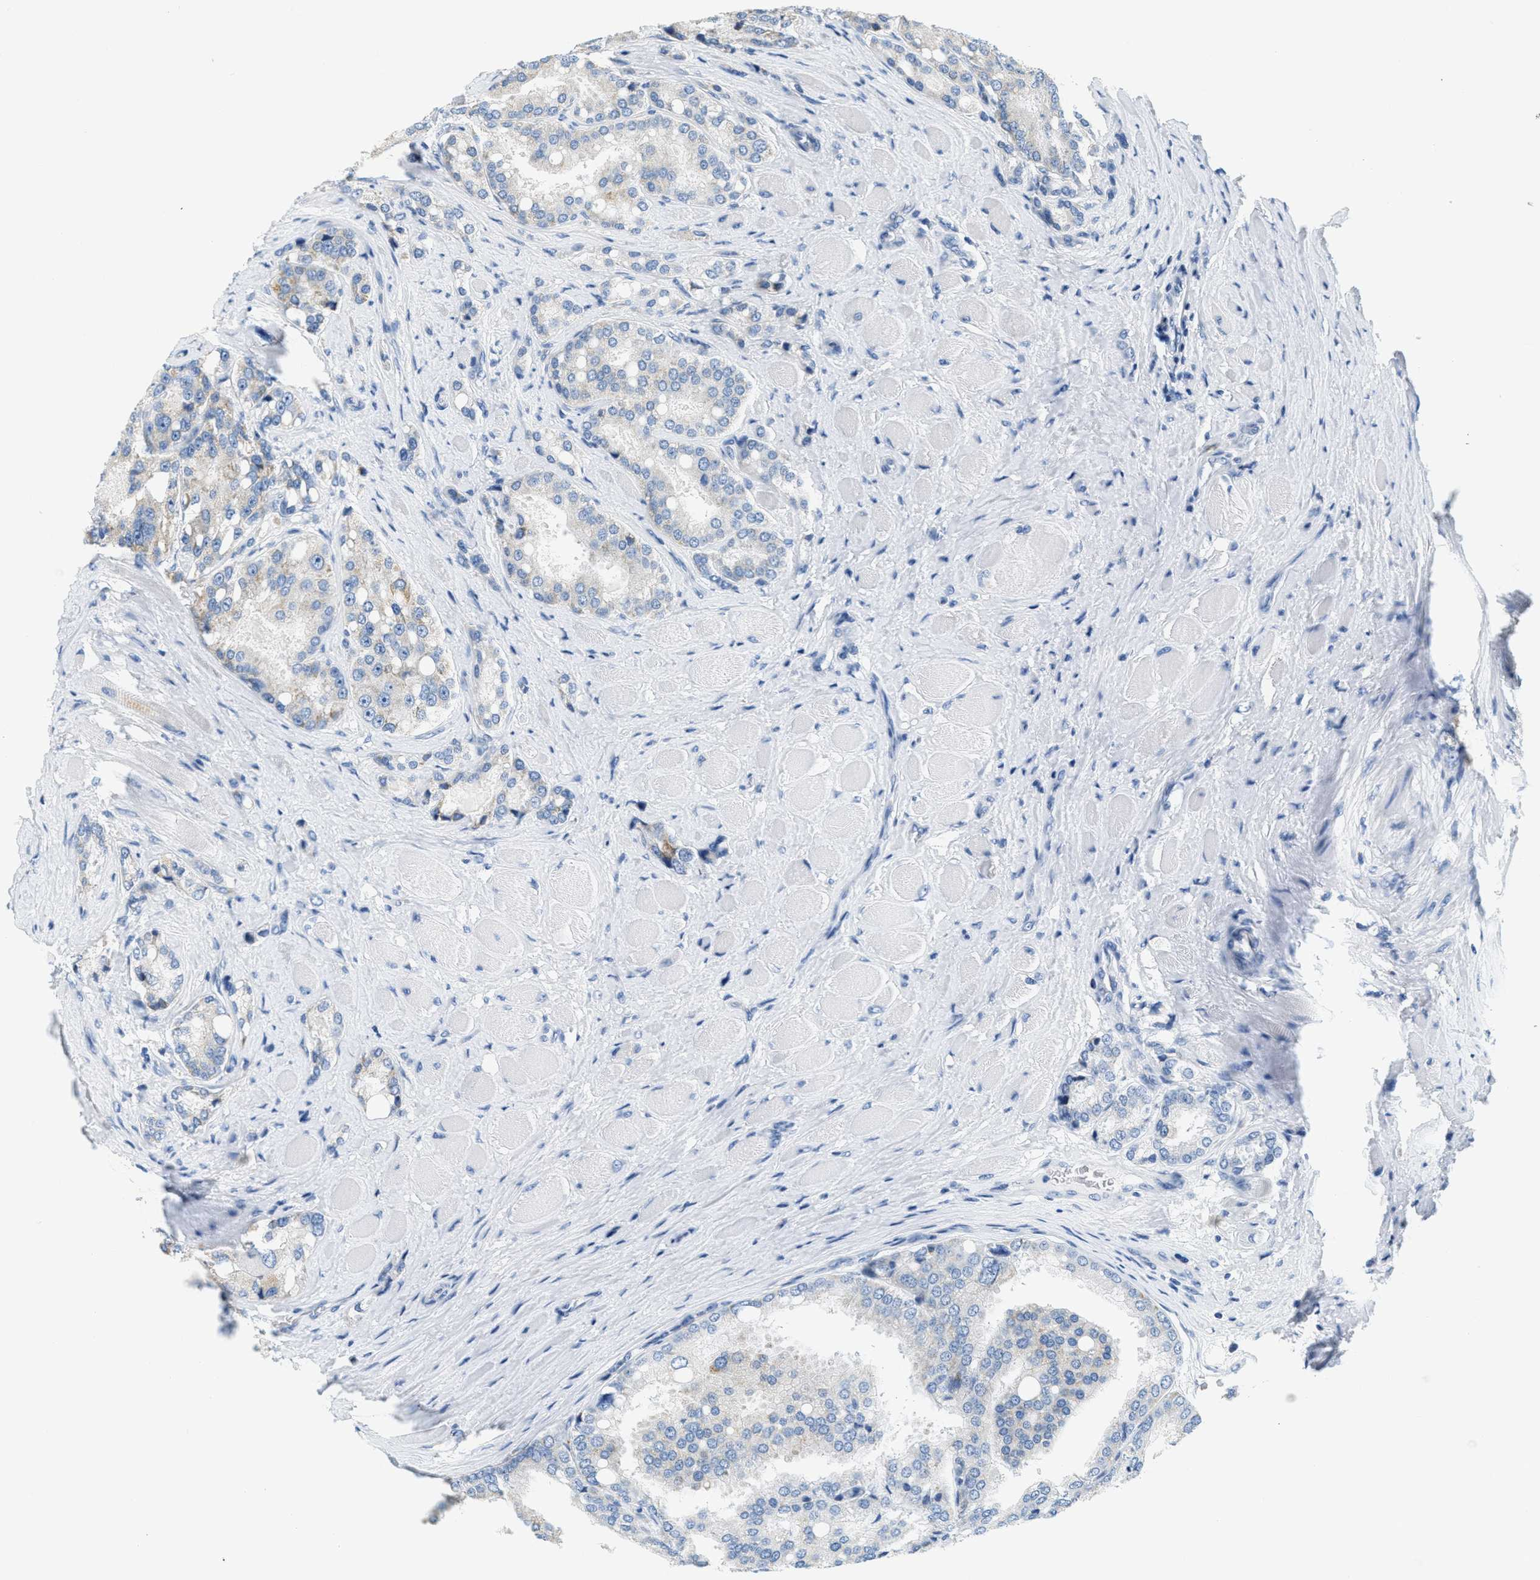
{"staining": {"intensity": "negative", "quantity": "none", "location": "none"}, "tissue": "prostate cancer", "cell_type": "Tumor cells", "image_type": "cancer", "snomed": [{"axis": "morphology", "description": "Adenocarcinoma, High grade"}, {"axis": "topography", "description": "Prostate"}], "caption": "Tumor cells are negative for brown protein staining in prostate cancer (high-grade adenocarcinoma).", "gene": "CA4", "patient": {"sex": "male", "age": 50}}